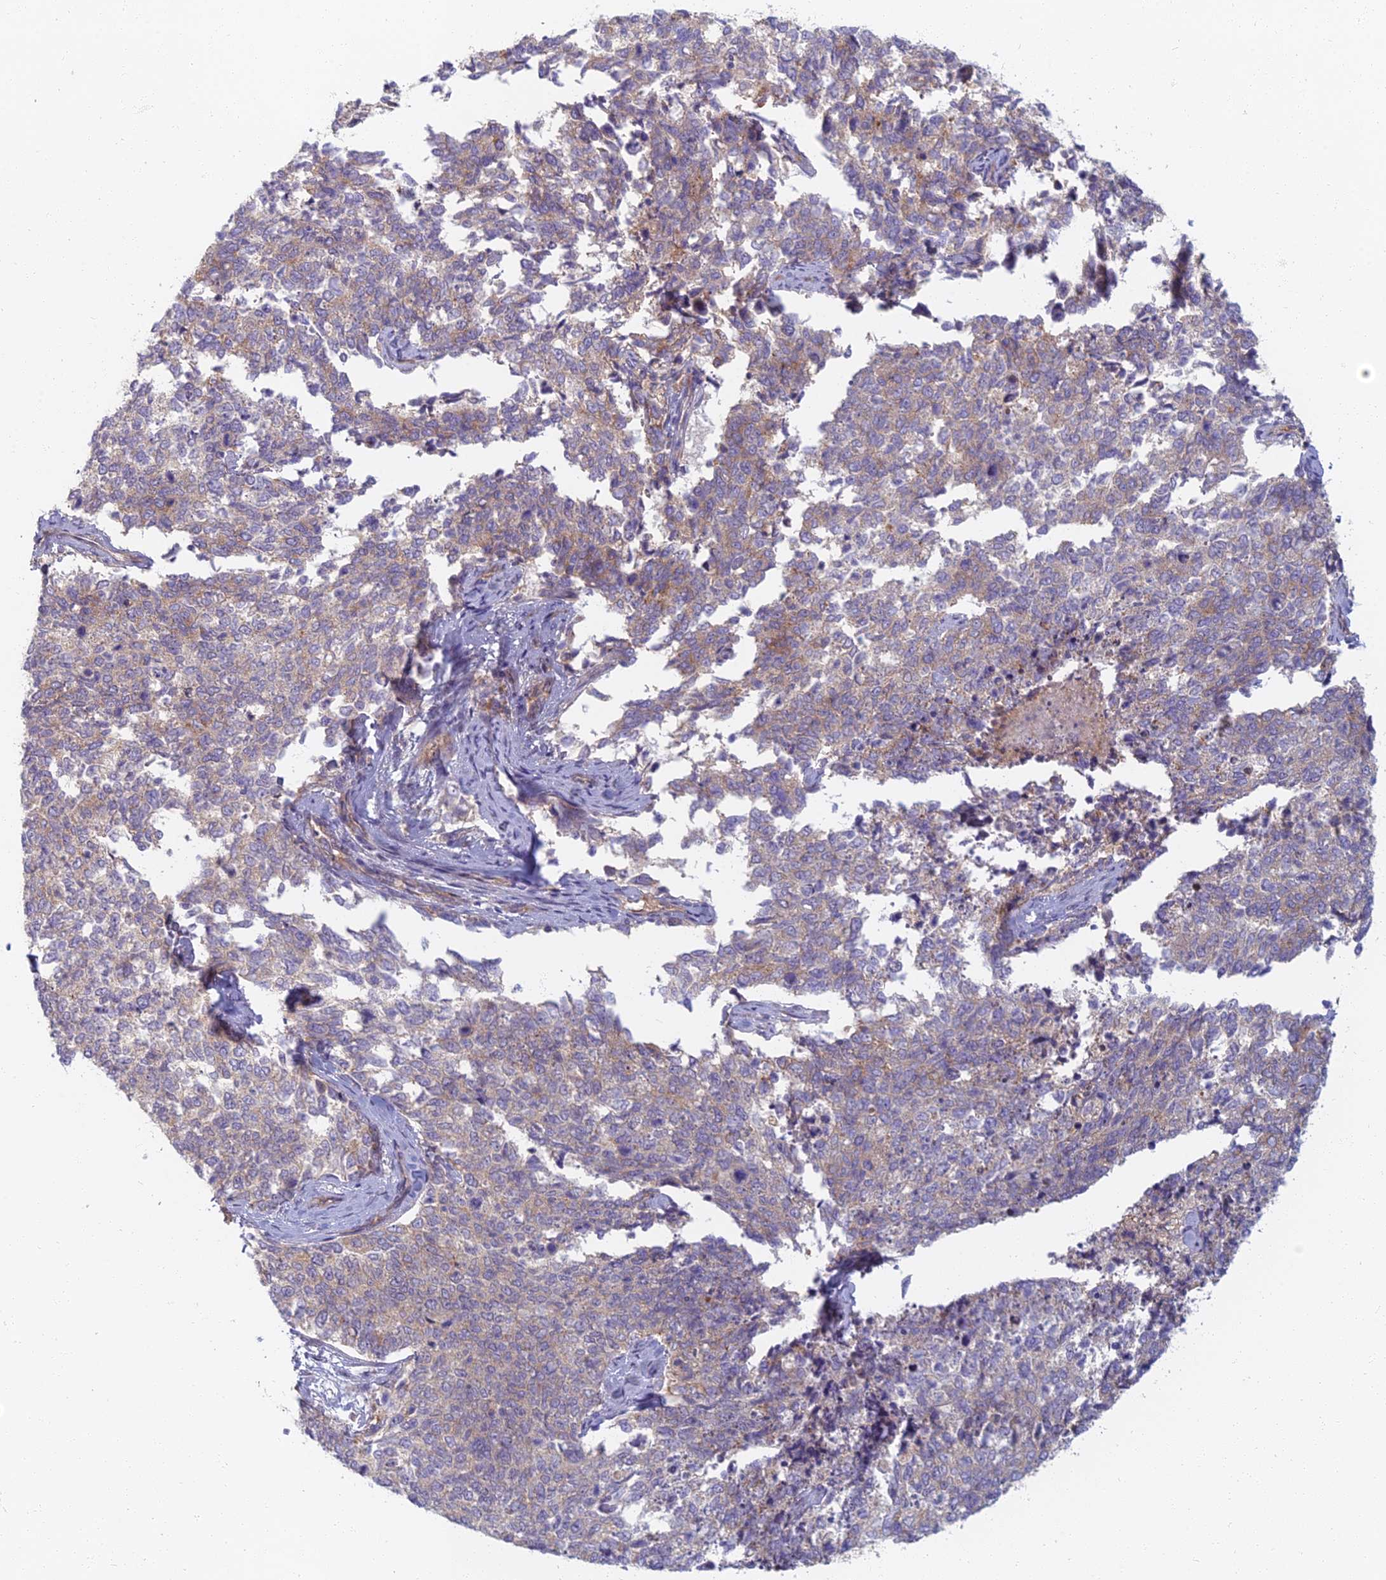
{"staining": {"intensity": "weak", "quantity": "25%-75%", "location": "cytoplasmic/membranous"}, "tissue": "cervical cancer", "cell_type": "Tumor cells", "image_type": "cancer", "snomed": [{"axis": "morphology", "description": "Squamous cell carcinoma, NOS"}, {"axis": "topography", "description": "Cervix"}], "caption": "Immunohistochemical staining of cervical cancer (squamous cell carcinoma) demonstrates low levels of weak cytoplasmic/membranous staining in about 25%-75% of tumor cells.", "gene": "PROX2", "patient": {"sex": "female", "age": 63}}